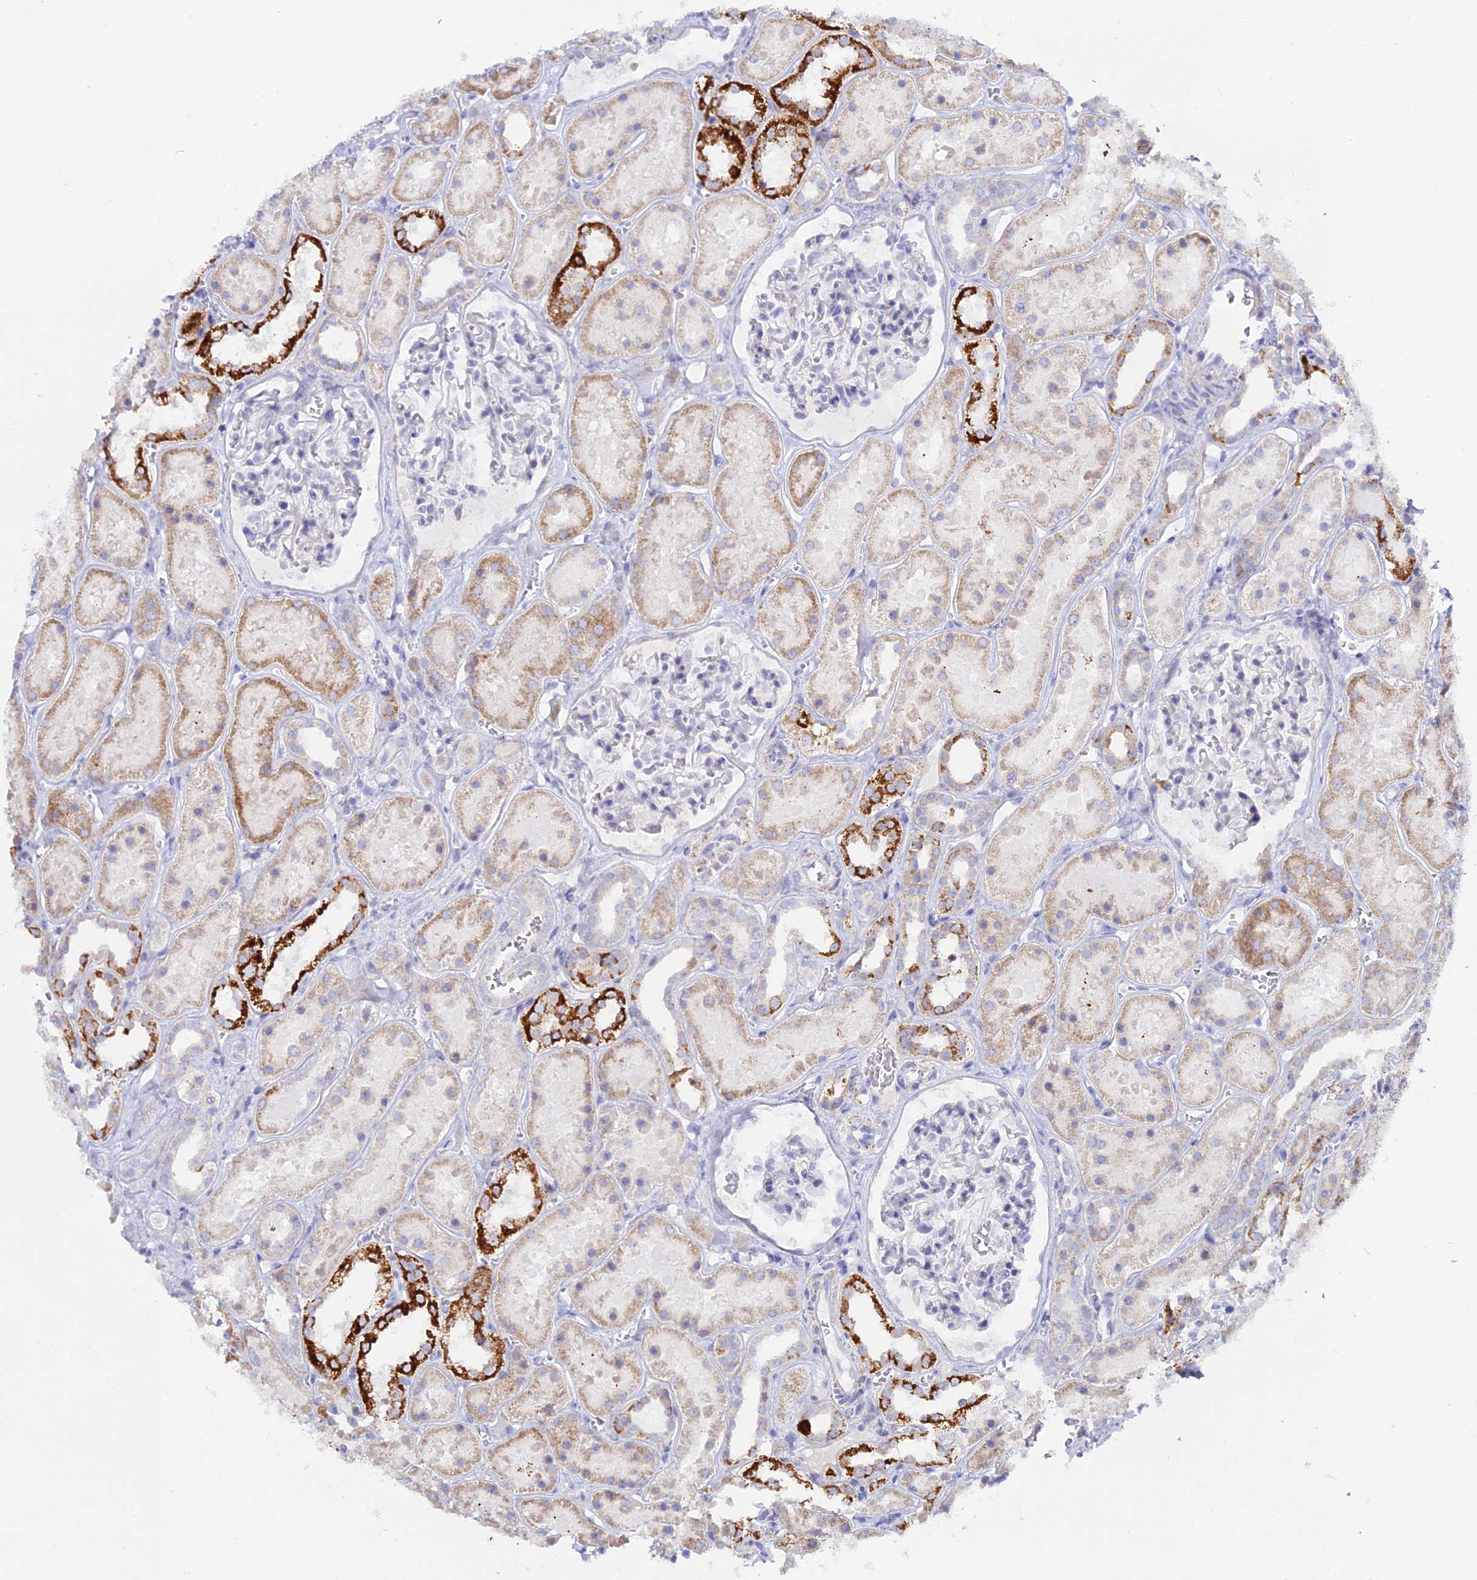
{"staining": {"intensity": "negative", "quantity": "none", "location": "none"}, "tissue": "kidney", "cell_type": "Cells in glomeruli", "image_type": "normal", "snomed": [{"axis": "morphology", "description": "Normal tissue, NOS"}, {"axis": "topography", "description": "Kidney"}], "caption": "Cells in glomeruli show no significant positivity in unremarkable kidney. (DAB immunohistochemistry with hematoxylin counter stain).", "gene": "DHX34", "patient": {"sex": "female", "age": 41}}